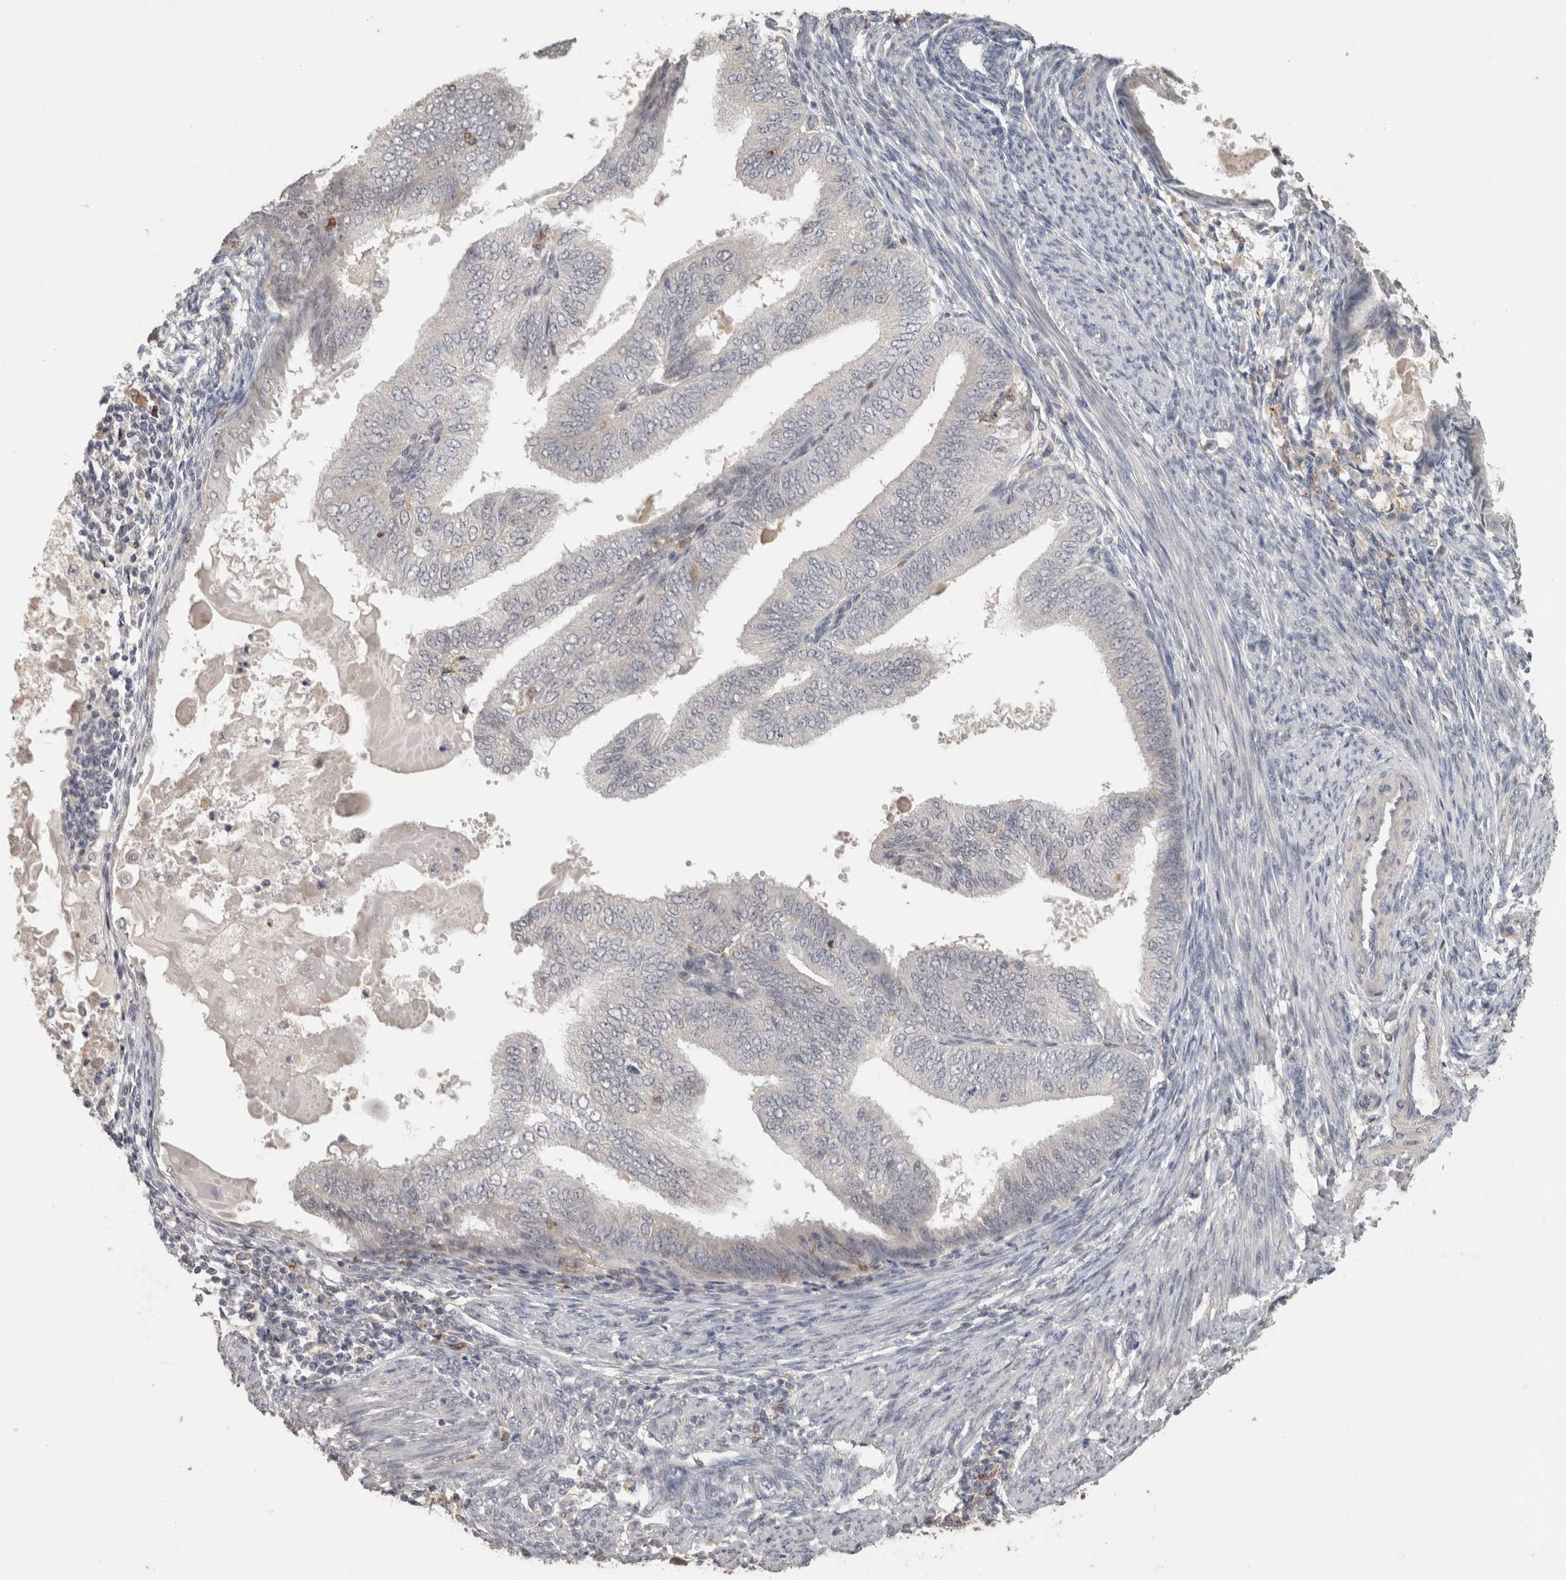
{"staining": {"intensity": "negative", "quantity": "none", "location": "none"}, "tissue": "endometrial cancer", "cell_type": "Tumor cells", "image_type": "cancer", "snomed": [{"axis": "morphology", "description": "Adenocarcinoma, NOS"}, {"axis": "topography", "description": "Endometrium"}], "caption": "There is no significant staining in tumor cells of endometrial adenocarcinoma. (Brightfield microscopy of DAB (3,3'-diaminobenzidine) IHC at high magnification).", "gene": "HAVCR2", "patient": {"sex": "female", "age": 58}}